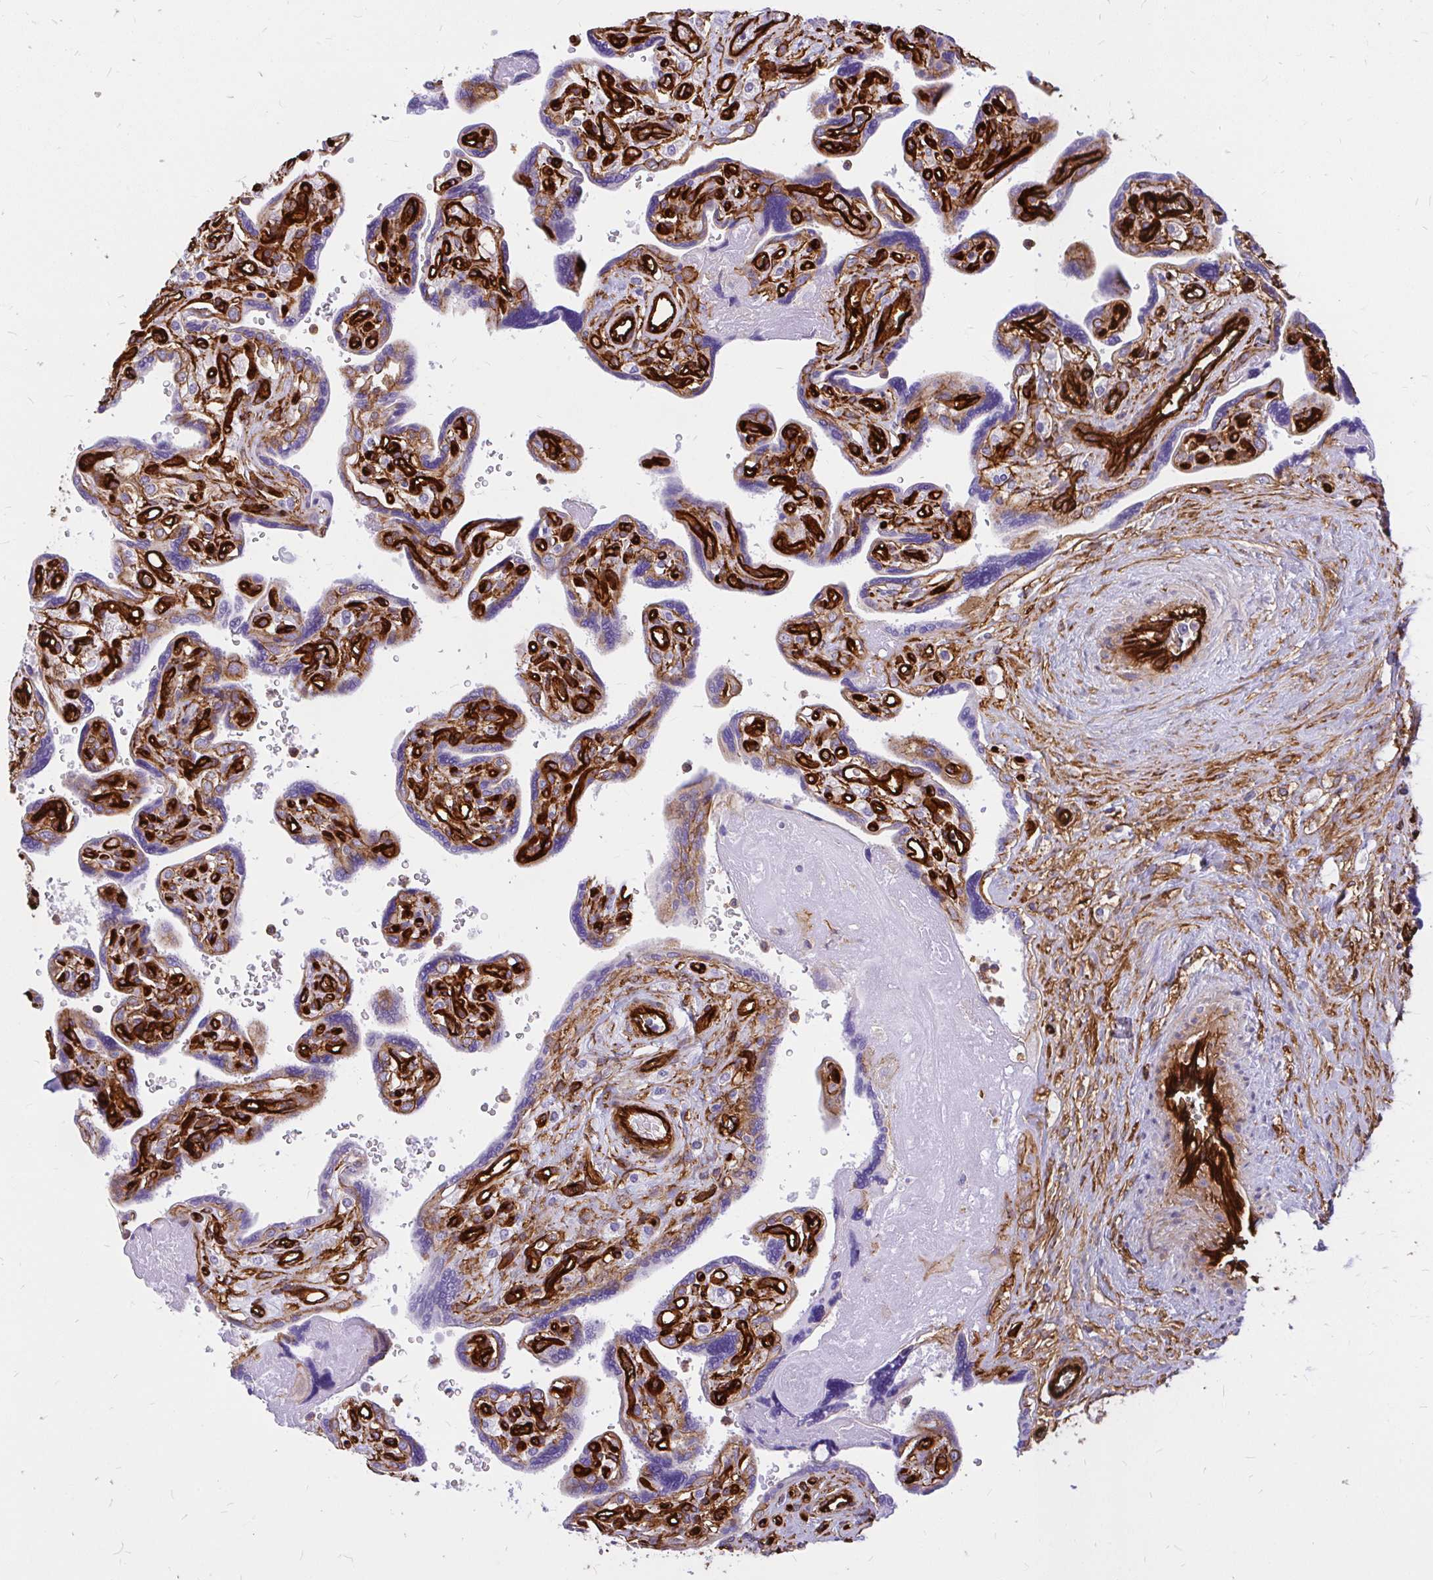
{"staining": {"intensity": "moderate", "quantity": "25%-75%", "location": "cytoplasmic/membranous"}, "tissue": "placenta", "cell_type": "Decidual cells", "image_type": "normal", "snomed": [{"axis": "morphology", "description": "Normal tissue, NOS"}, {"axis": "topography", "description": "Placenta"}], "caption": "An IHC image of benign tissue is shown. Protein staining in brown labels moderate cytoplasmic/membranous positivity in placenta within decidual cells. The staining was performed using DAB (3,3'-diaminobenzidine), with brown indicating positive protein expression. Nuclei are stained blue with hematoxylin.", "gene": "MAP1LC3B2", "patient": {"sex": "female", "age": 39}}